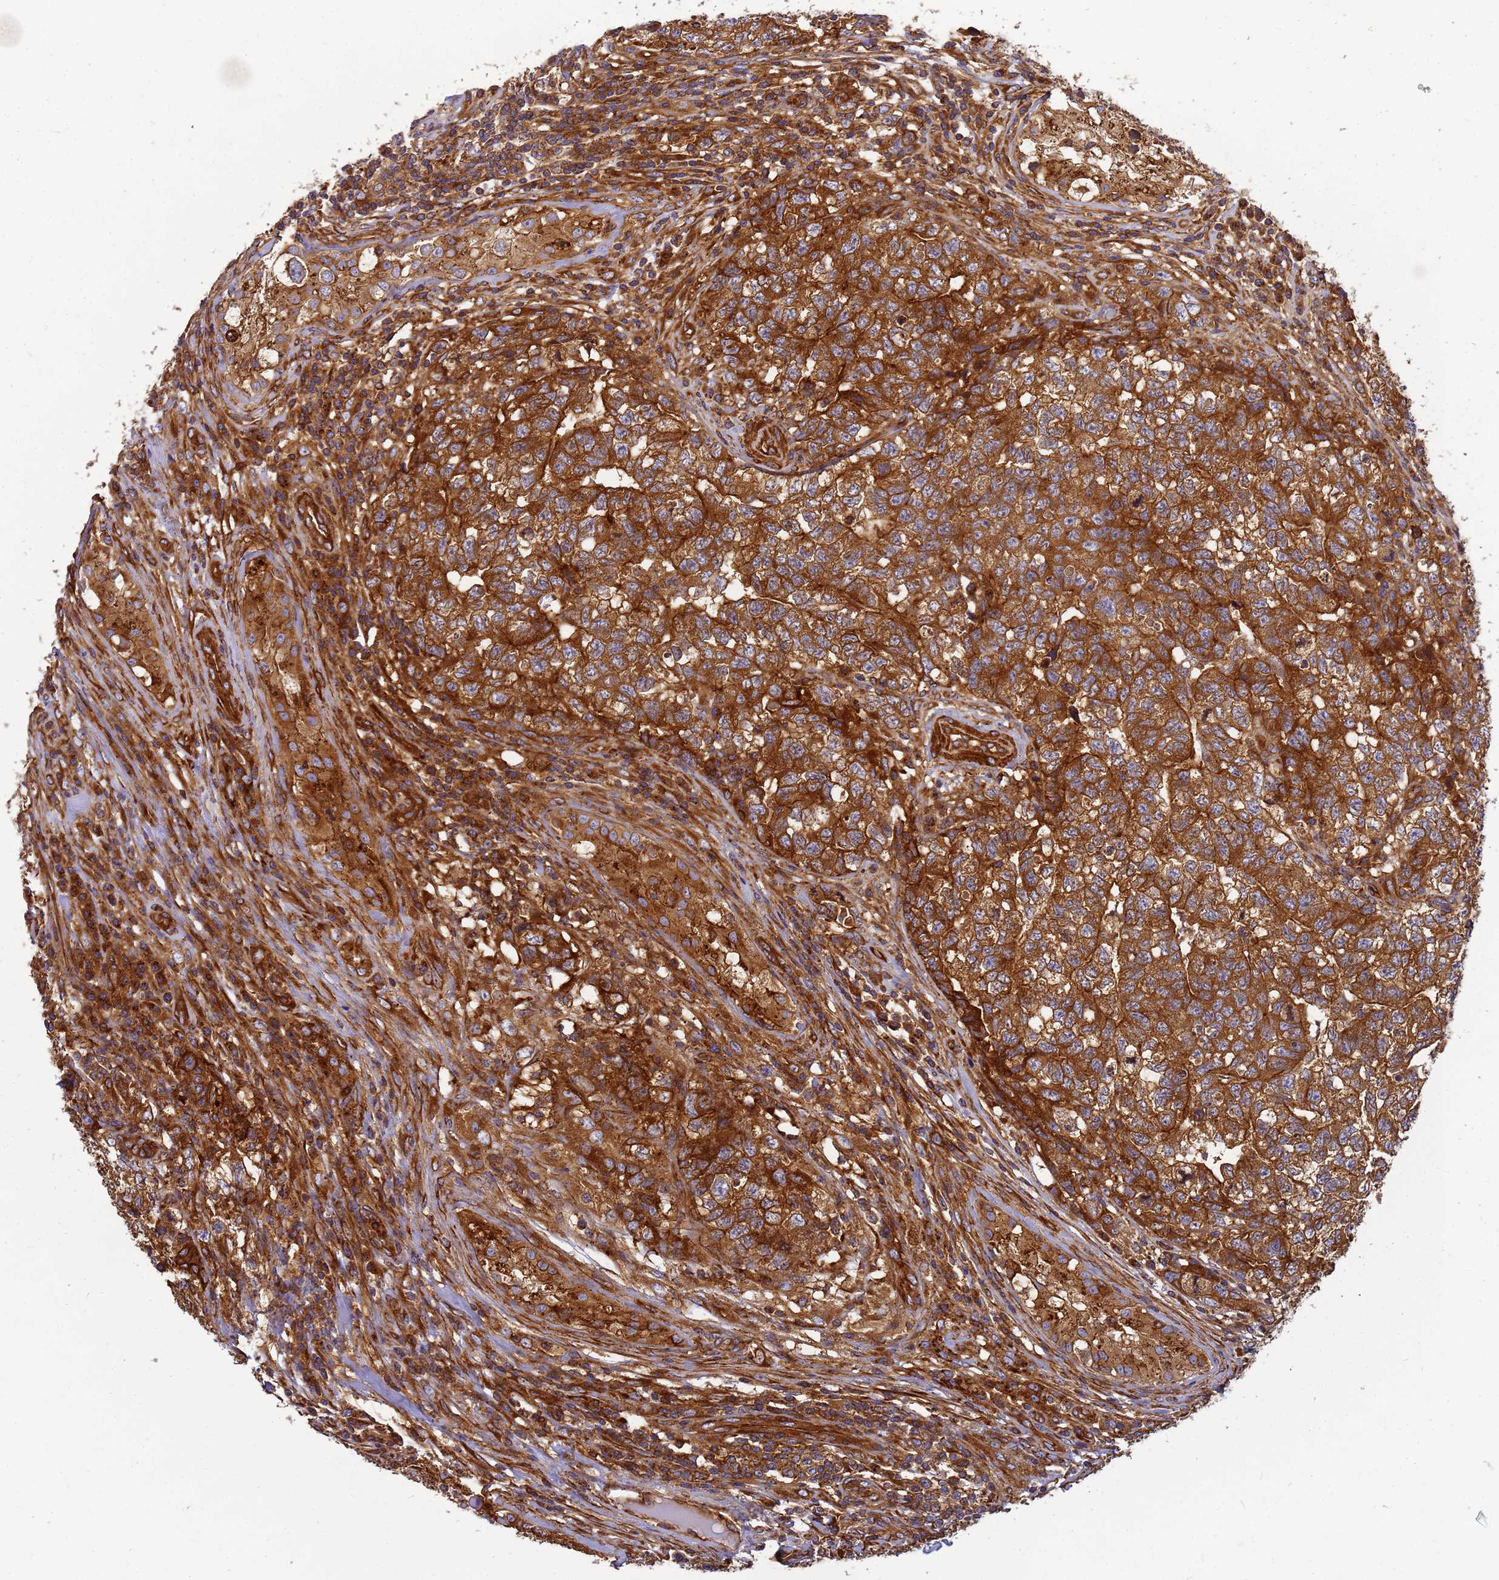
{"staining": {"intensity": "moderate", "quantity": ">75%", "location": "cytoplasmic/membranous"}, "tissue": "testis cancer", "cell_type": "Tumor cells", "image_type": "cancer", "snomed": [{"axis": "morphology", "description": "Carcinoma, Embryonal, NOS"}, {"axis": "topography", "description": "Testis"}], "caption": "IHC (DAB (3,3'-diaminobenzidine)) staining of testis embryonal carcinoma shows moderate cytoplasmic/membranous protein positivity in about >75% of tumor cells.", "gene": "C2CD5", "patient": {"sex": "male", "age": 31}}